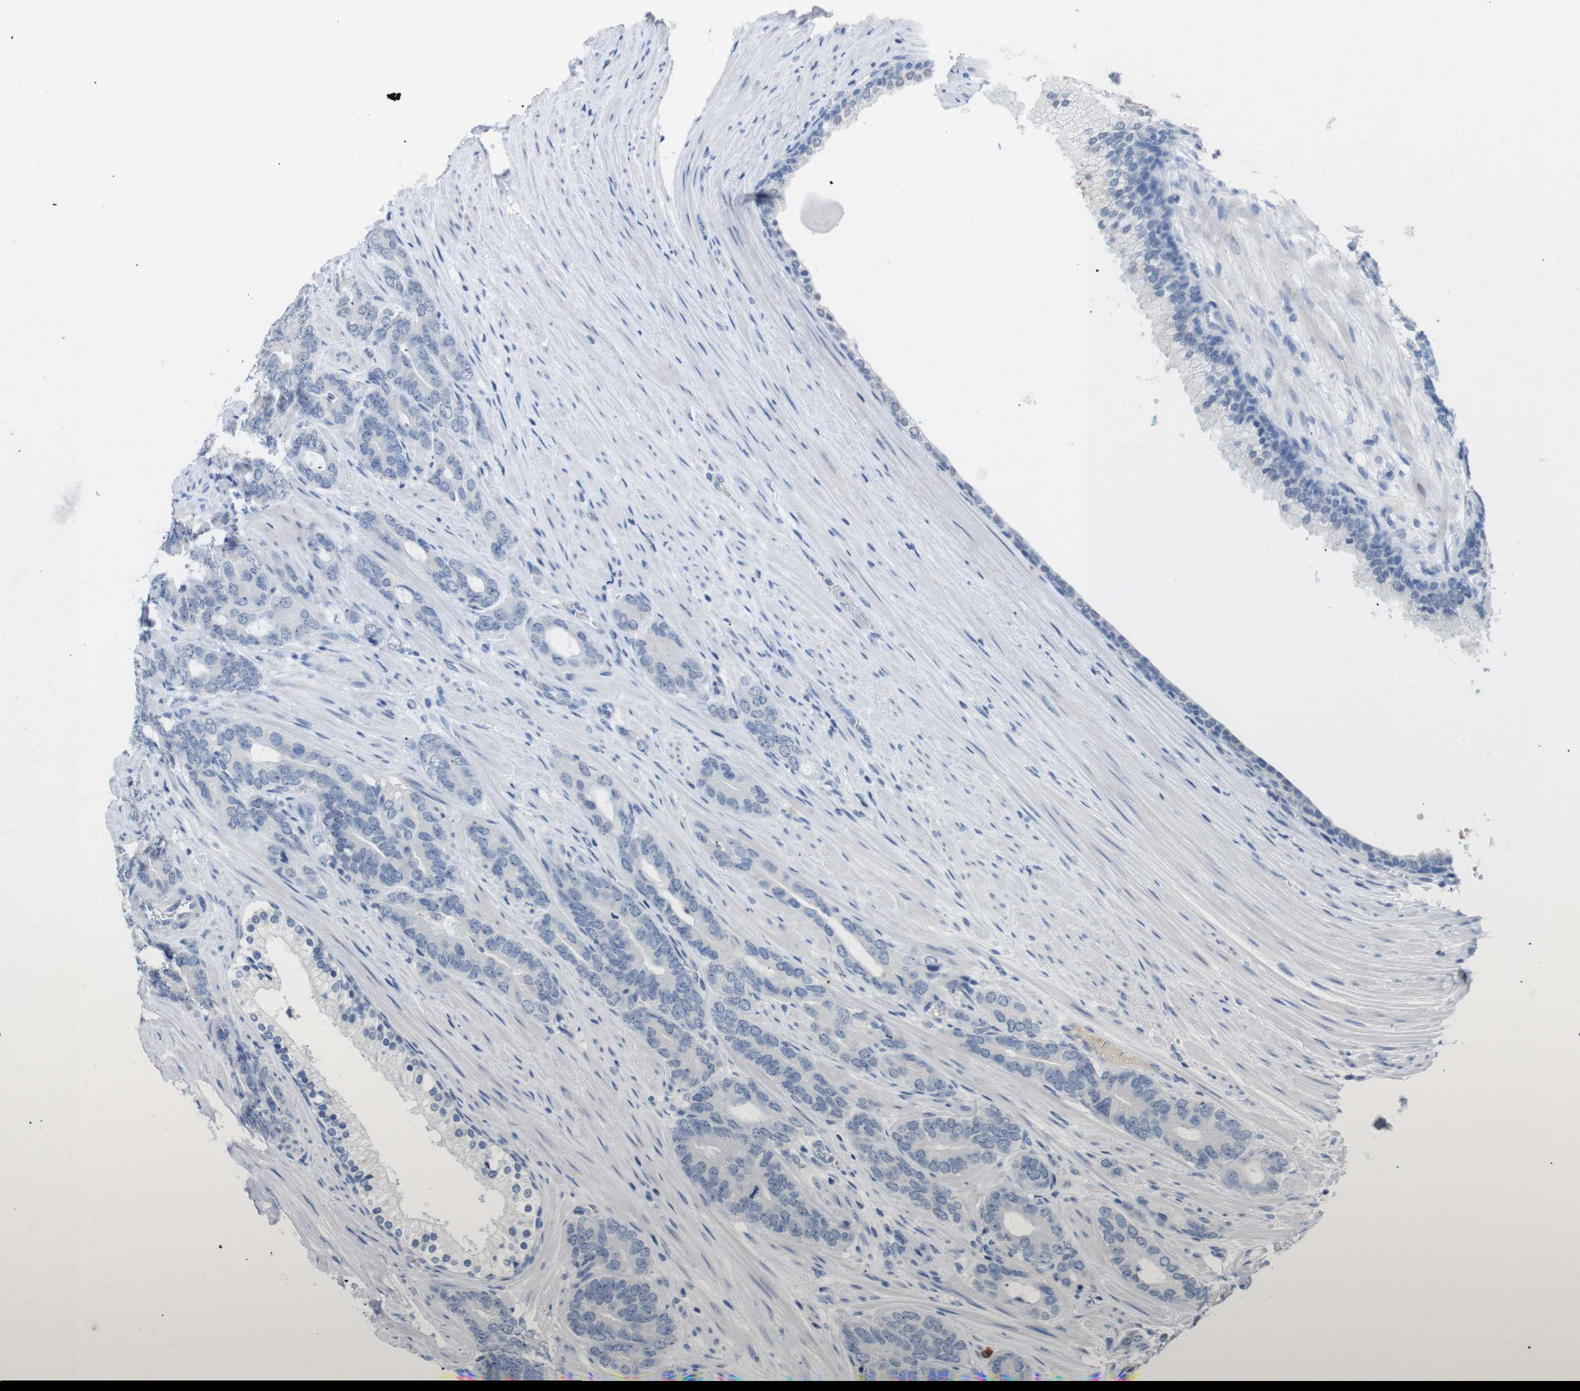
{"staining": {"intensity": "negative", "quantity": "none", "location": "none"}, "tissue": "prostate cancer", "cell_type": "Tumor cells", "image_type": "cancer", "snomed": [{"axis": "morphology", "description": "Adenocarcinoma, Low grade"}, {"axis": "topography", "description": "Prostate"}], "caption": "High magnification brightfield microscopy of prostate cancer stained with DAB (brown) and counterstained with hematoxylin (blue): tumor cells show no significant positivity.", "gene": "CHRM5", "patient": {"sex": "male", "age": 63}}